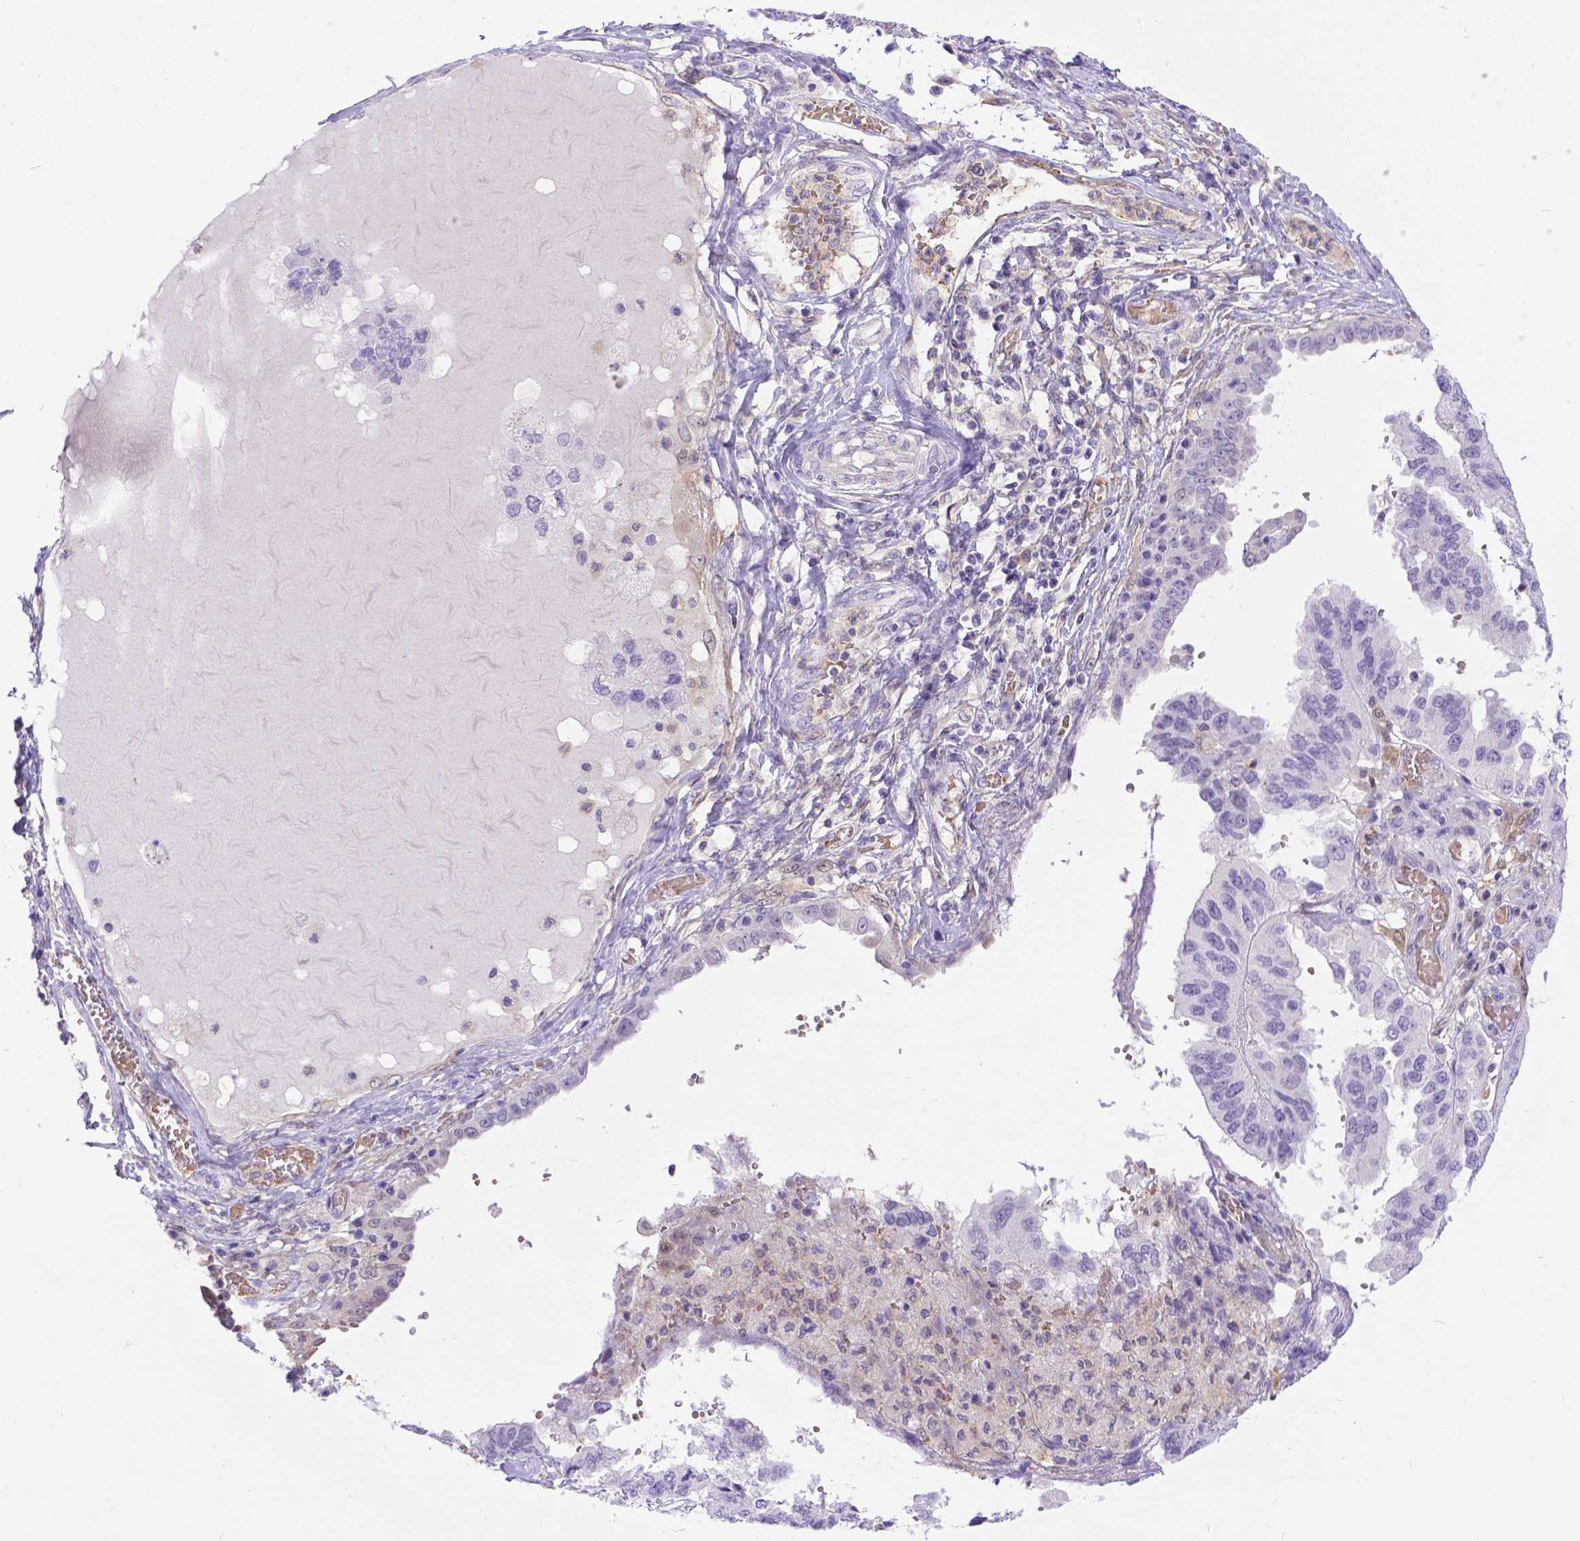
{"staining": {"intensity": "weak", "quantity": "<25%", "location": "cytoplasmic/membranous"}, "tissue": "ovarian cancer", "cell_type": "Tumor cells", "image_type": "cancer", "snomed": [{"axis": "morphology", "description": "Cystadenocarcinoma, serous, NOS"}, {"axis": "topography", "description": "Ovary"}], "caption": "Protein analysis of ovarian cancer (serous cystadenocarcinoma) shows no significant staining in tumor cells. The staining is performed using DAB (3,3'-diaminobenzidine) brown chromogen with nuclei counter-stained in using hematoxylin.", "gene": "TMEM169", "patient": {"sex": "female", "age": 79}}